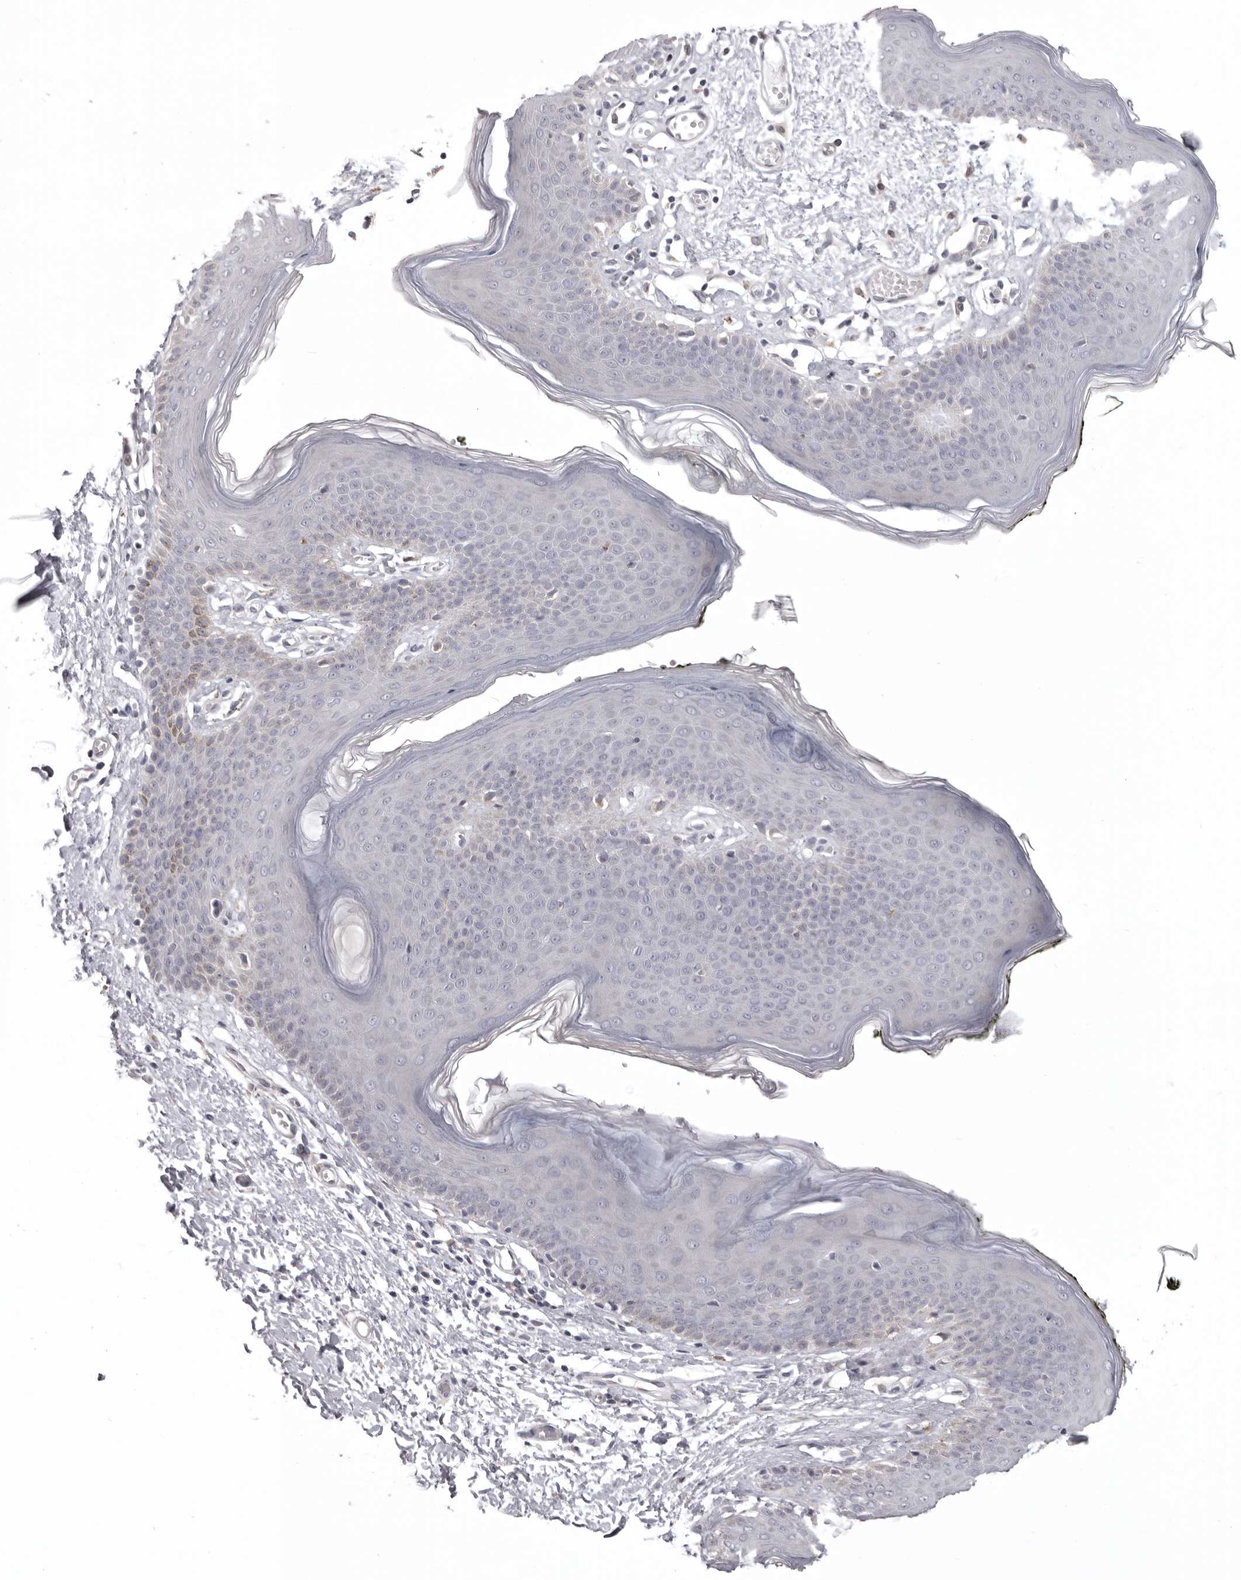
{"staining": {"intensity": "moderate", "quantity": "<25%", "location": "cytoplasmic/membranous"}, "tissue": "skin", "cell_type": "Epidermal cells", "image_type": "normal", "snomed": [{"axis": "morphology", "description": "Normal tissue, NOS"}, {"axis": "morphology", "description": "Inflammation, NOS"}, {"axis": "topography", "description": "Vulva"}], "caption": "Protein positivity by immunohistochemistry exhibits moderate cytoplasmic/membranous positivity in approximately <25% of epidermal cells in normal skin.", "gene": "NCEH1", "patient": {"sex": "female", "age": 84}}